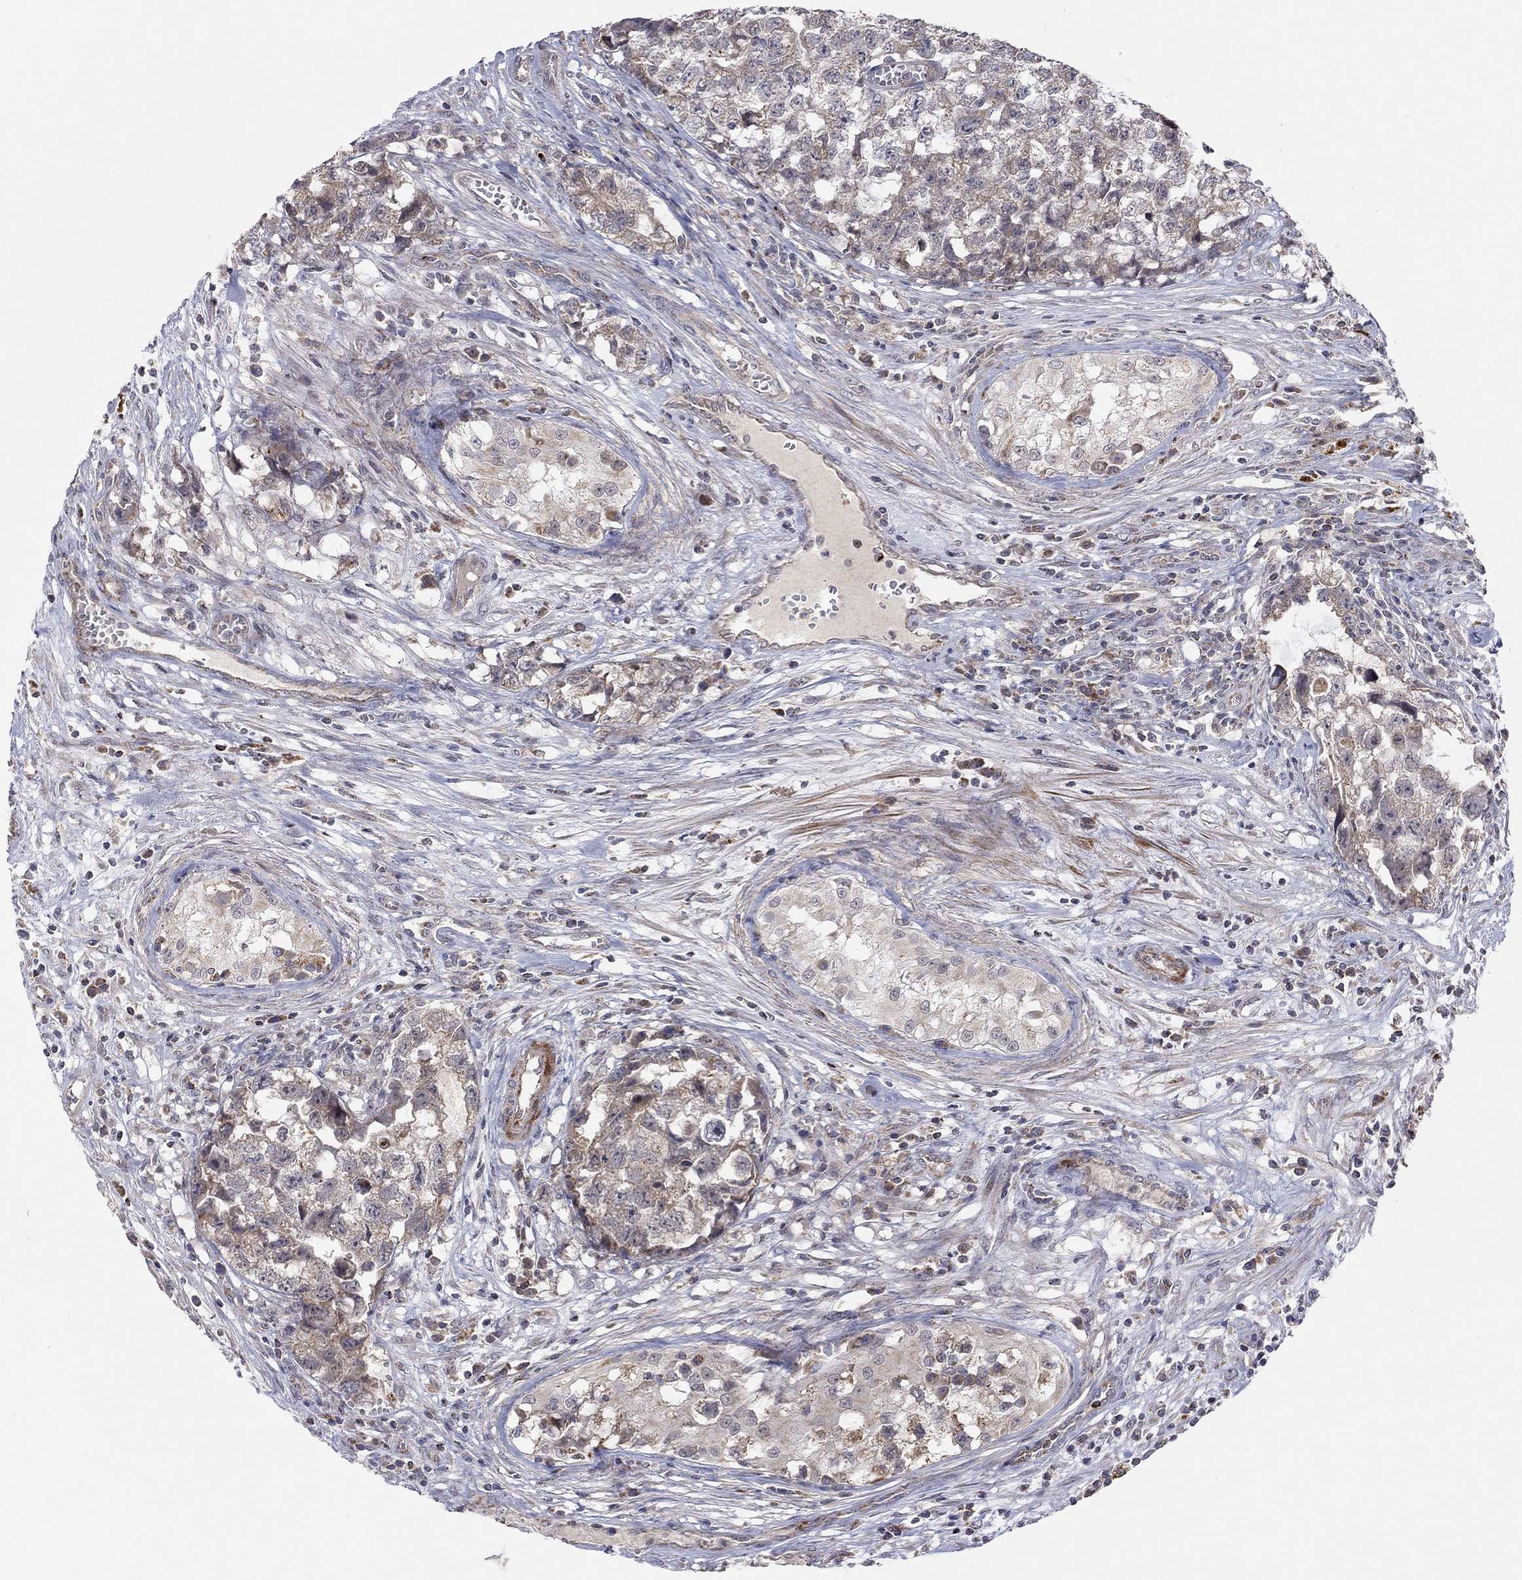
{"staining": {"intensity": "weak", "quantity": "25%-75%", "location": "cytoplasmic/membranous"}, "tissue": "testis cancer", "cell_type": "Tumor cells", "image_type": "cancer", "snomed": [{"axis": "morphology", "description": "Seminoma, NOS"}, {"axis": "morphology", "description": "Carcinoma, Embryonal, NOS"}, {"axis": "topography", "description": "Testis"}], "caption": "High-magnification brightfield microscopy of testis cancer stained with DAB (brown) and counterstained with hematoxylin (blue). tumor cells exhibit weak cytoplasmic/membranous staining is present in about25%-75% of cells. Nuclei are stained in blue.", "gene": "IDS", "patient": {"sex": "male", "age": 22}}